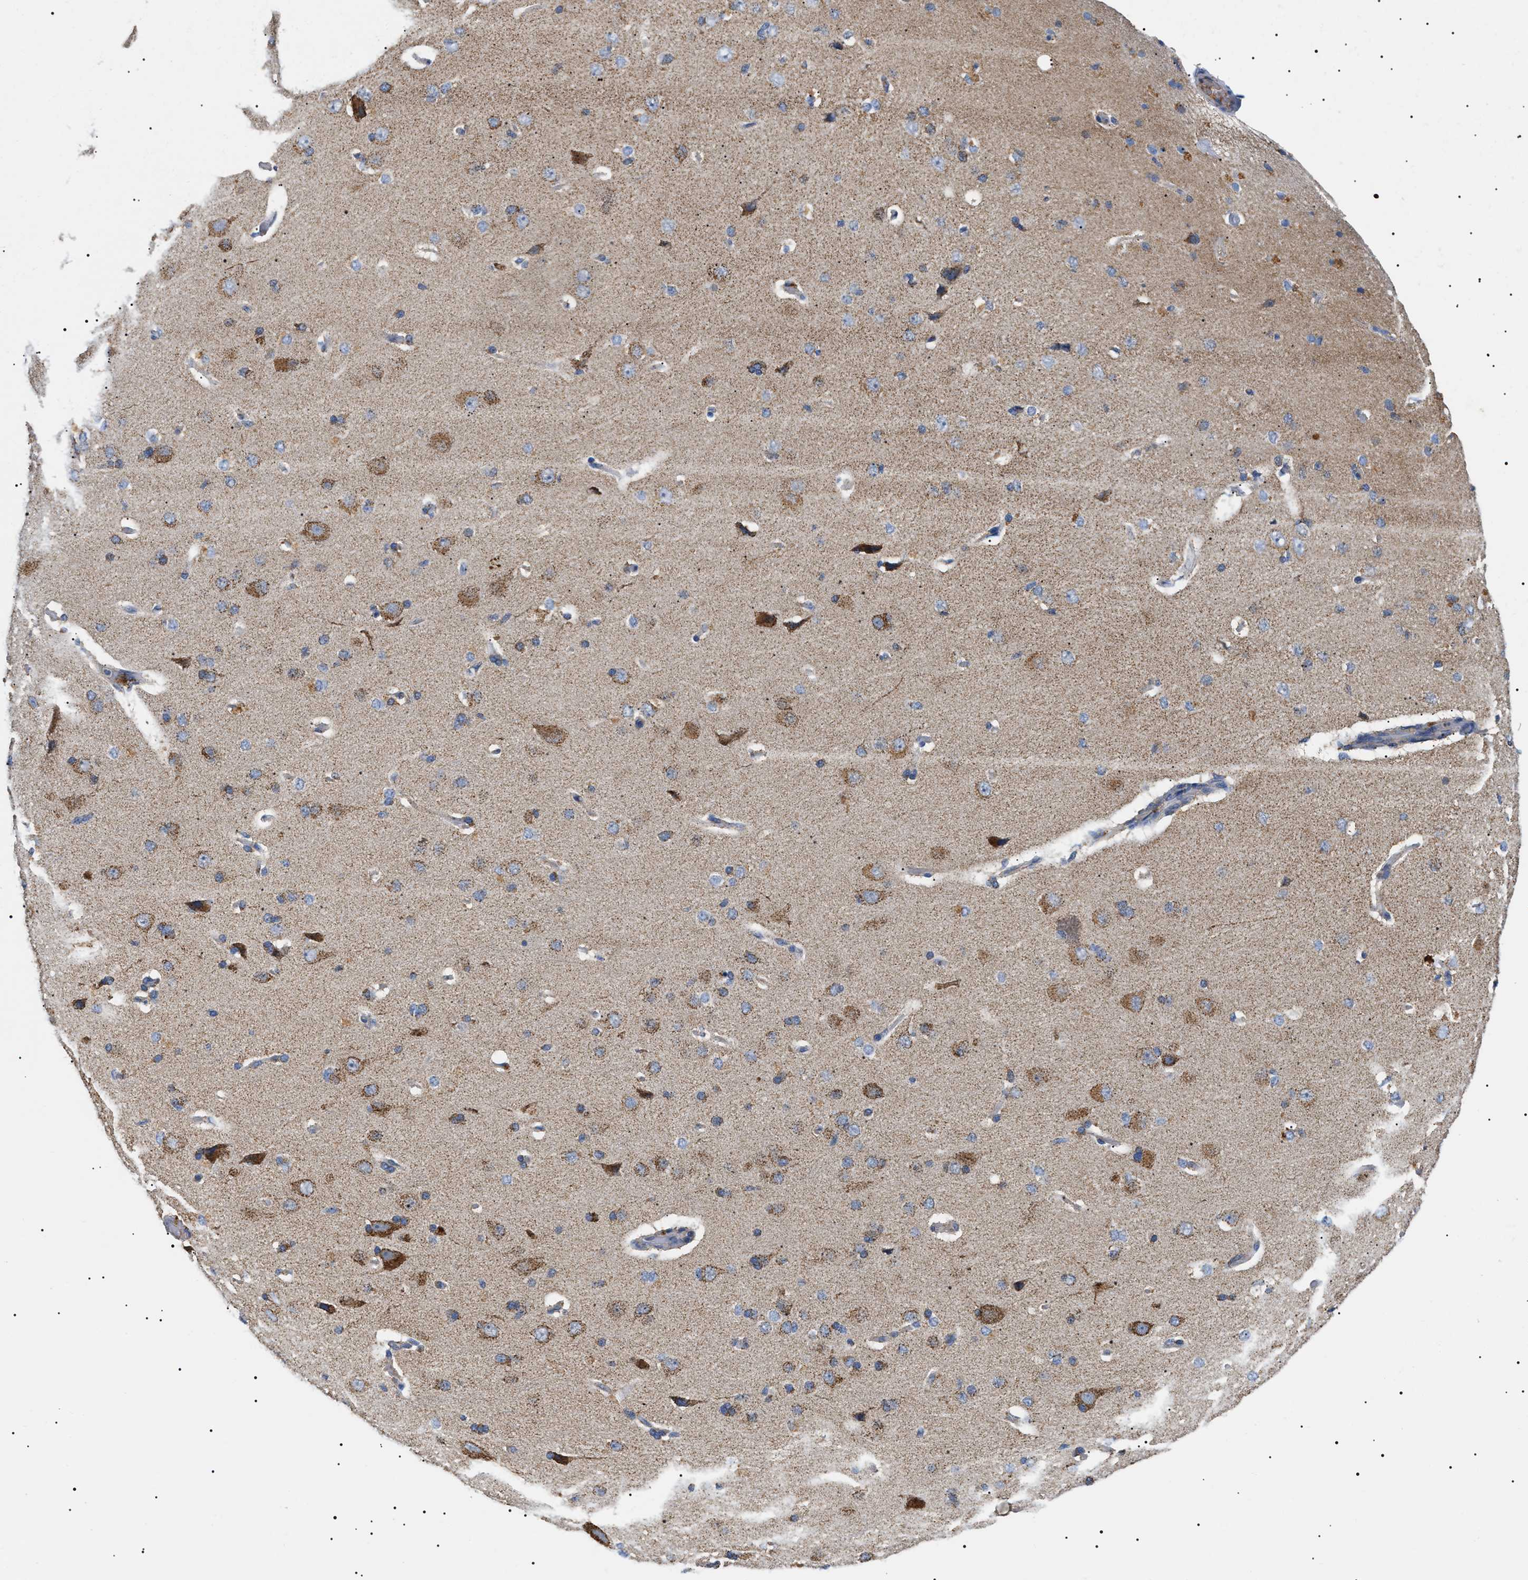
{"staining": {"intensity": "negative", "quantity": "none", "location": "none"}, "tissue": "cerebral cortex", "cell_type": "Endothelial cells", "image_type": "normal", "snomed": [{"axis": "morphology", "description": "Normal tissue, NOS"}, {"axis": "topography", "description": "Cerebral cortex"}], "caption": "A photomicrograph of cerebral cortex stained for a protein shows no brown staining in endothelial cells.", "gene": "OXSM", "patient": {"sex": "male", "age": 62}}